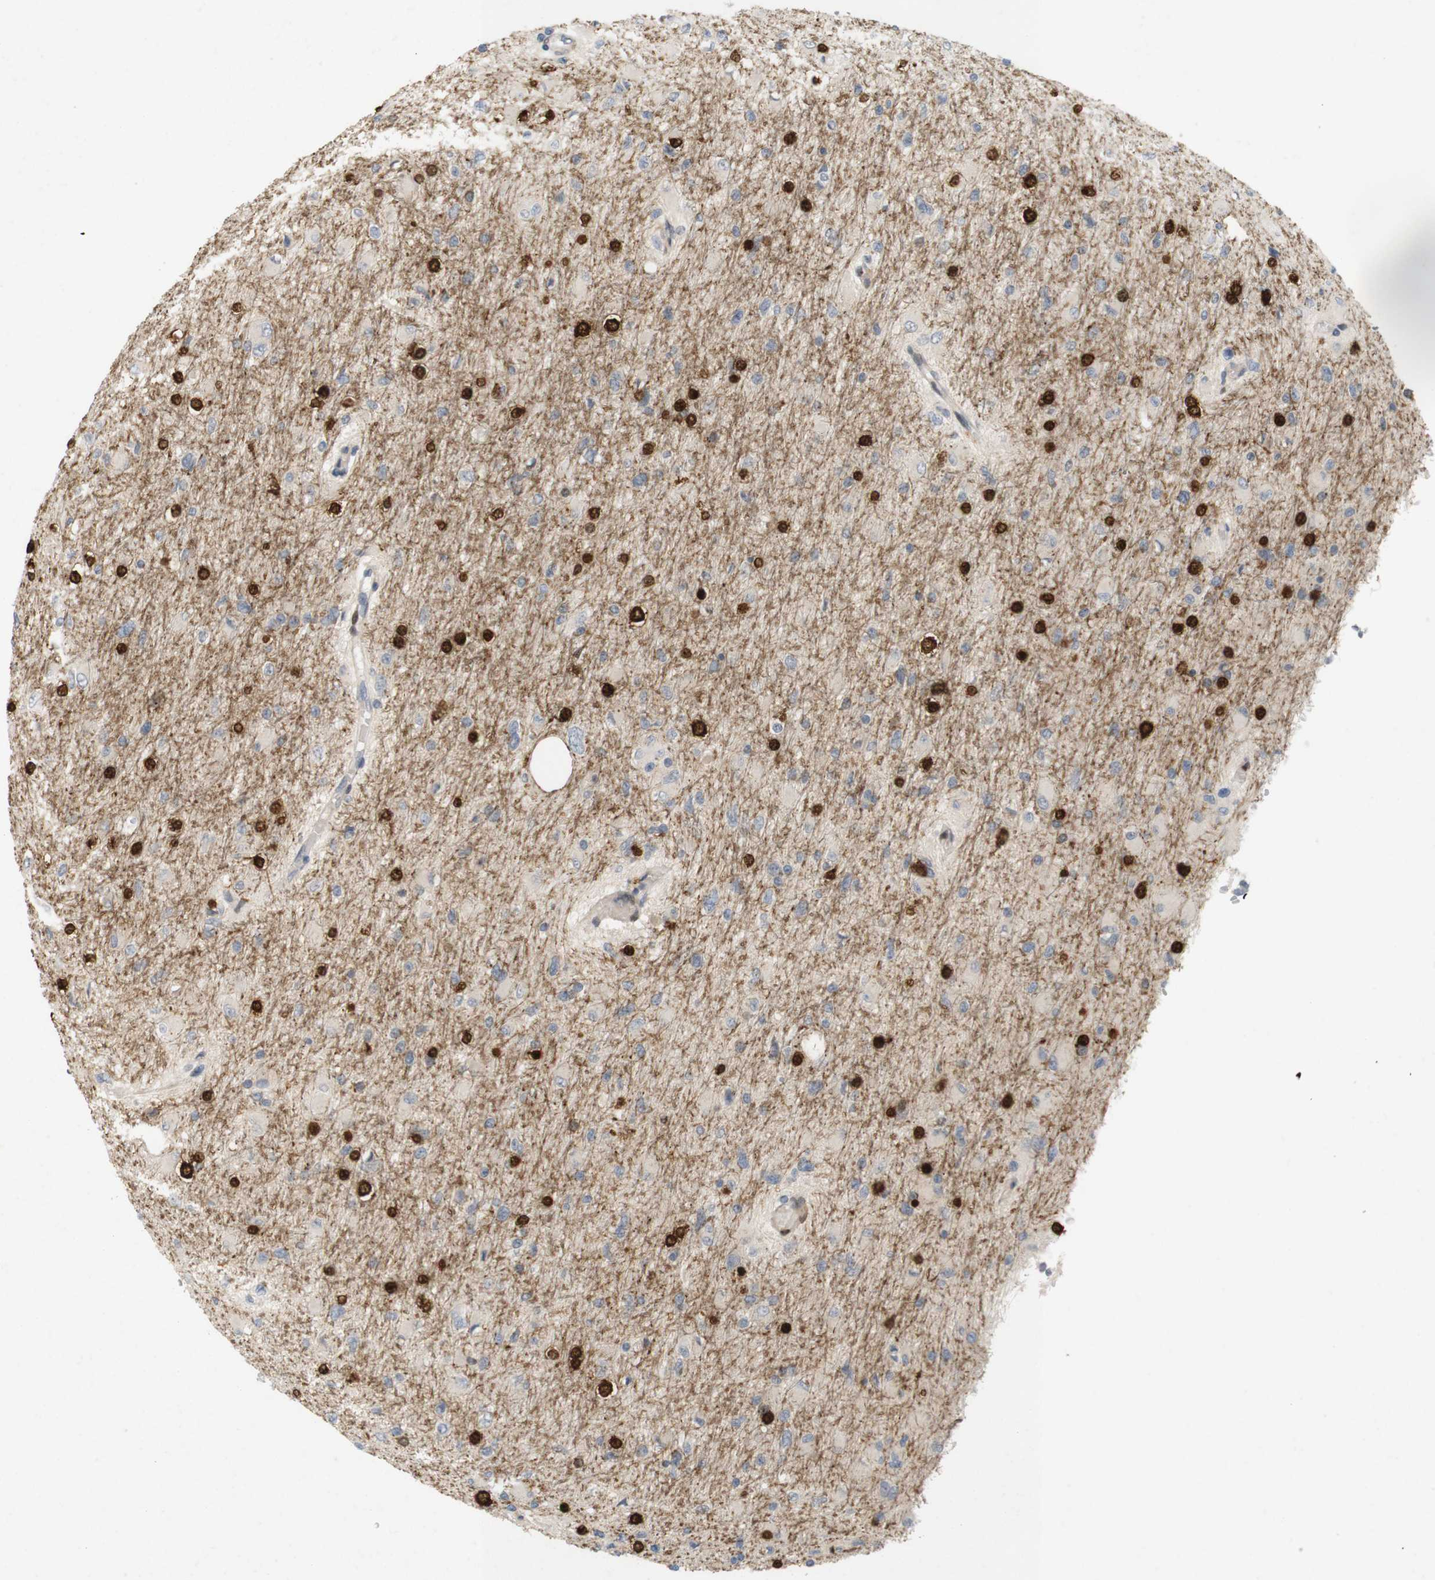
{"staining": {"intensity": "negative", "quantity": "none", "location": "none"}, "tissue": "glioma", "cell_type": "Tumor cells", "image_type": "cancer", "snomed": [{"axis": "morphology", "description": "Glioma, malignant, High grade"}, {"axis": "topography", "description": "Cerebral cortex"}], "caption": "Micrograph shows no significant protein staining in tumor cells of glioma.", "gene": "PPP1R14A", "patient": {"sex": "female", "age": 36}}